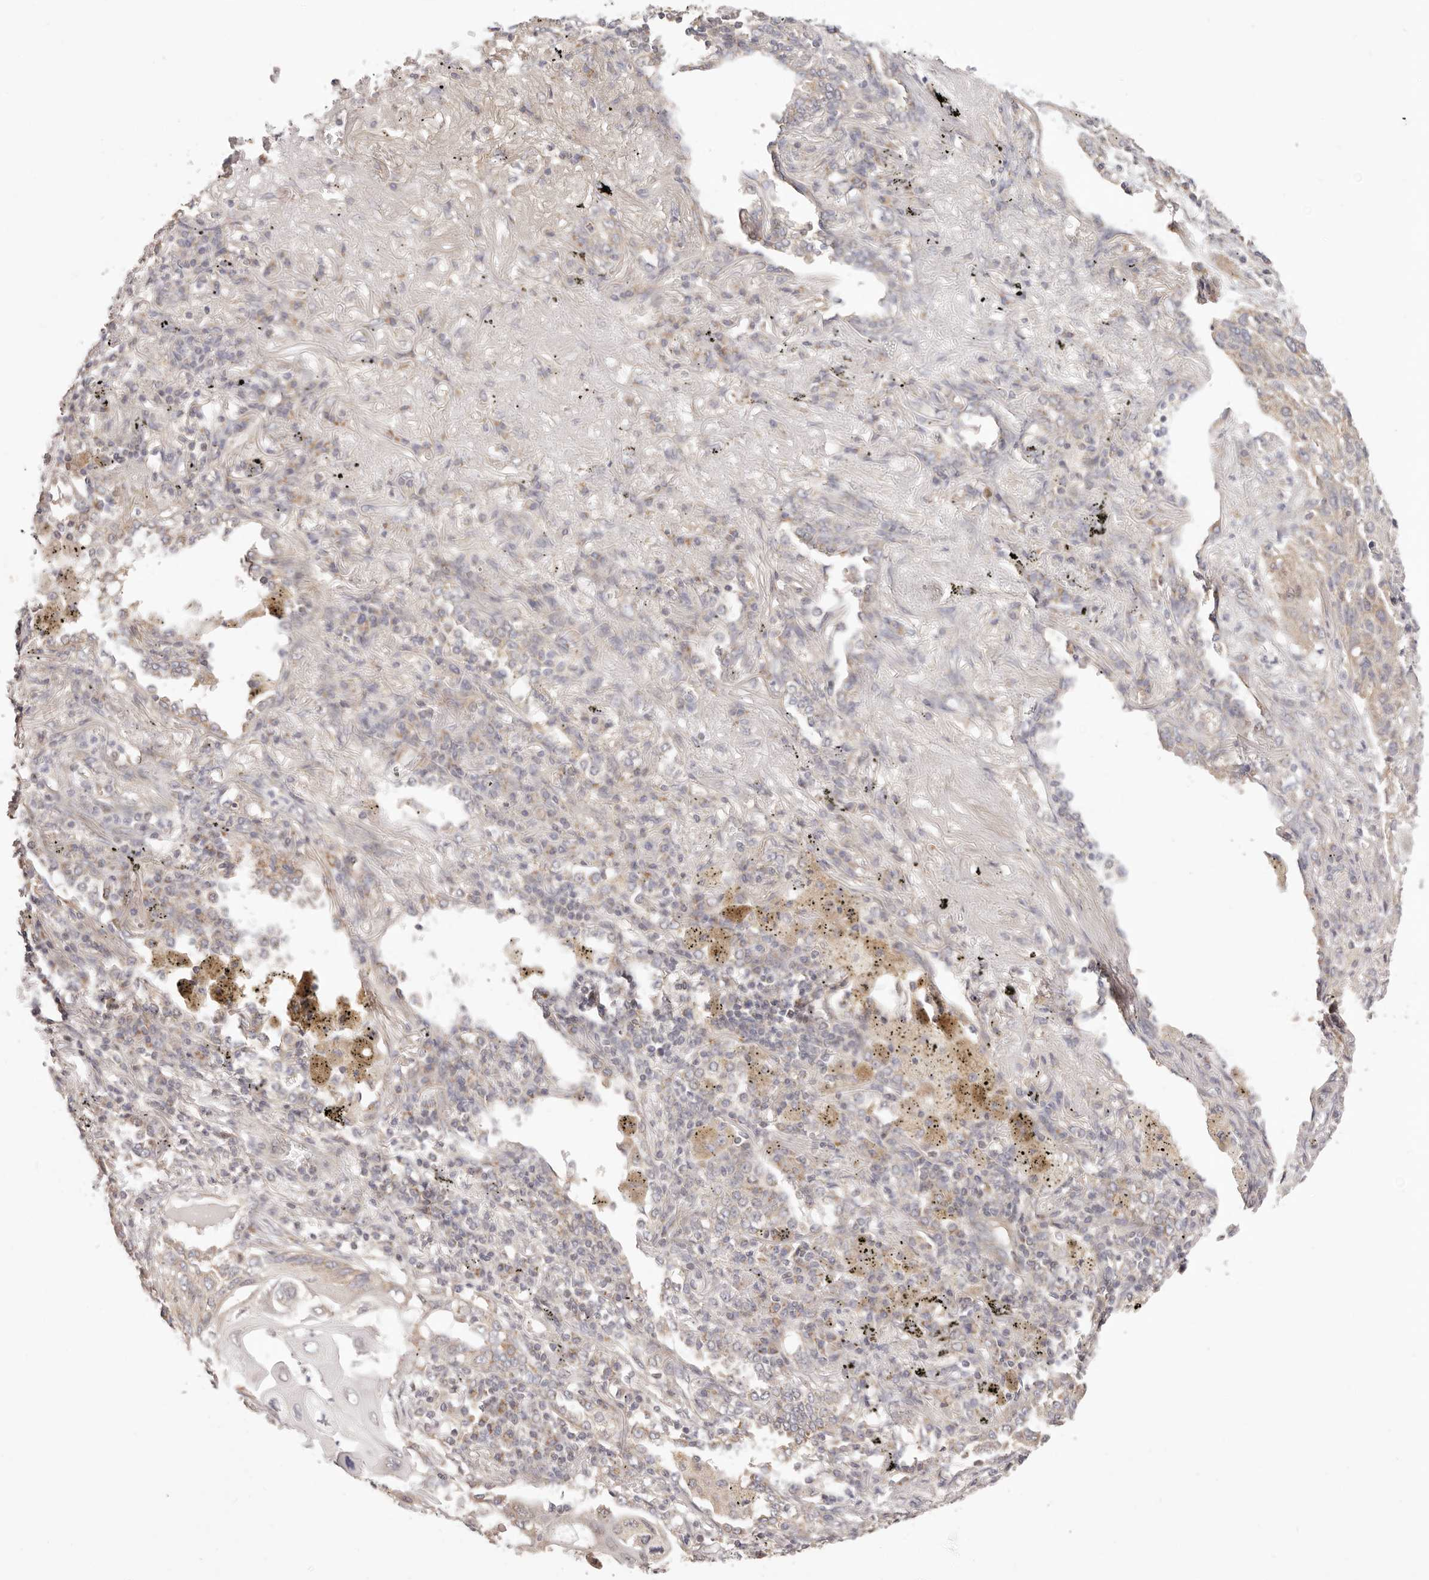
{"staining": {"intensity": "negative", "quantity": "none", "location": "none"}, "tissue": "lung cancer", "cell_type": "Tumor cells", "image_type": "cancer", "snomed": [{"axis": "morphology", "description": "Squamous cell carcinoma, NOS"}, {"axis": "topography", "description": "Lung"}], "caption": "Immunohistochemistry image of human lung cancer (squamous cell carcinoma) stained for a protein (brown), which exhibits no expression in tumor cells.", "gene": "KCMF1", "patient": {"sex": "female", "age": 63}}